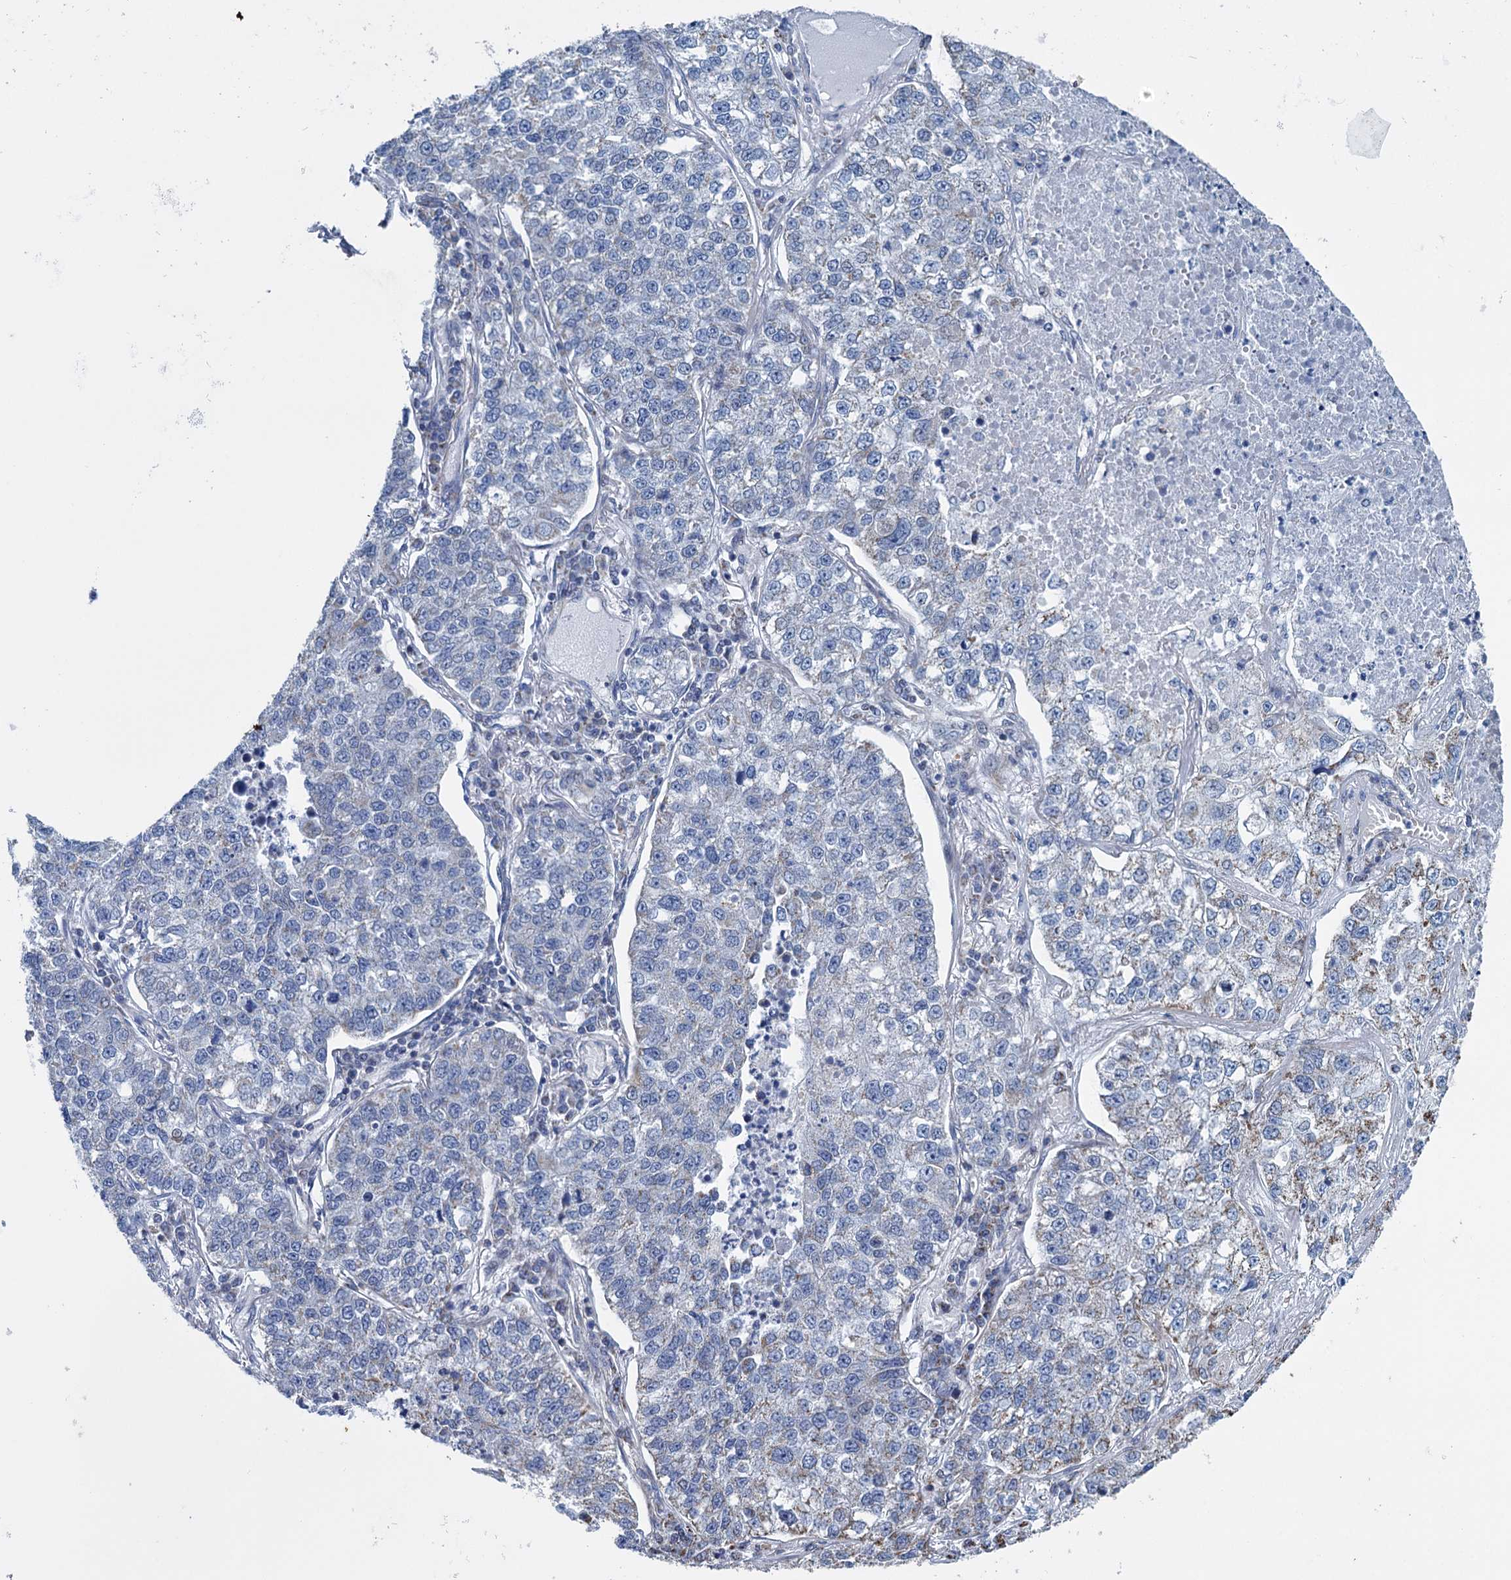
{"staining": {"intensity": "negative", "quantity": "none", "location": "none"}, "tissue": "lung cancer", "cell_type": "Tumor cells", "image_type": "cancer", "snomed": [{"axis": "morphology", "description": "Adenocarcinoma, NOS"}, {"axis": "topography", "description": "Lung"}], "caption": "Immunohistochemical staining of adenocarcinoma (lung) exhibits no significant positivity in tumor cells. Nuclei are stained in blue.", "gene": "MORN3", "patient": {"sex": "male", "age": 49}}